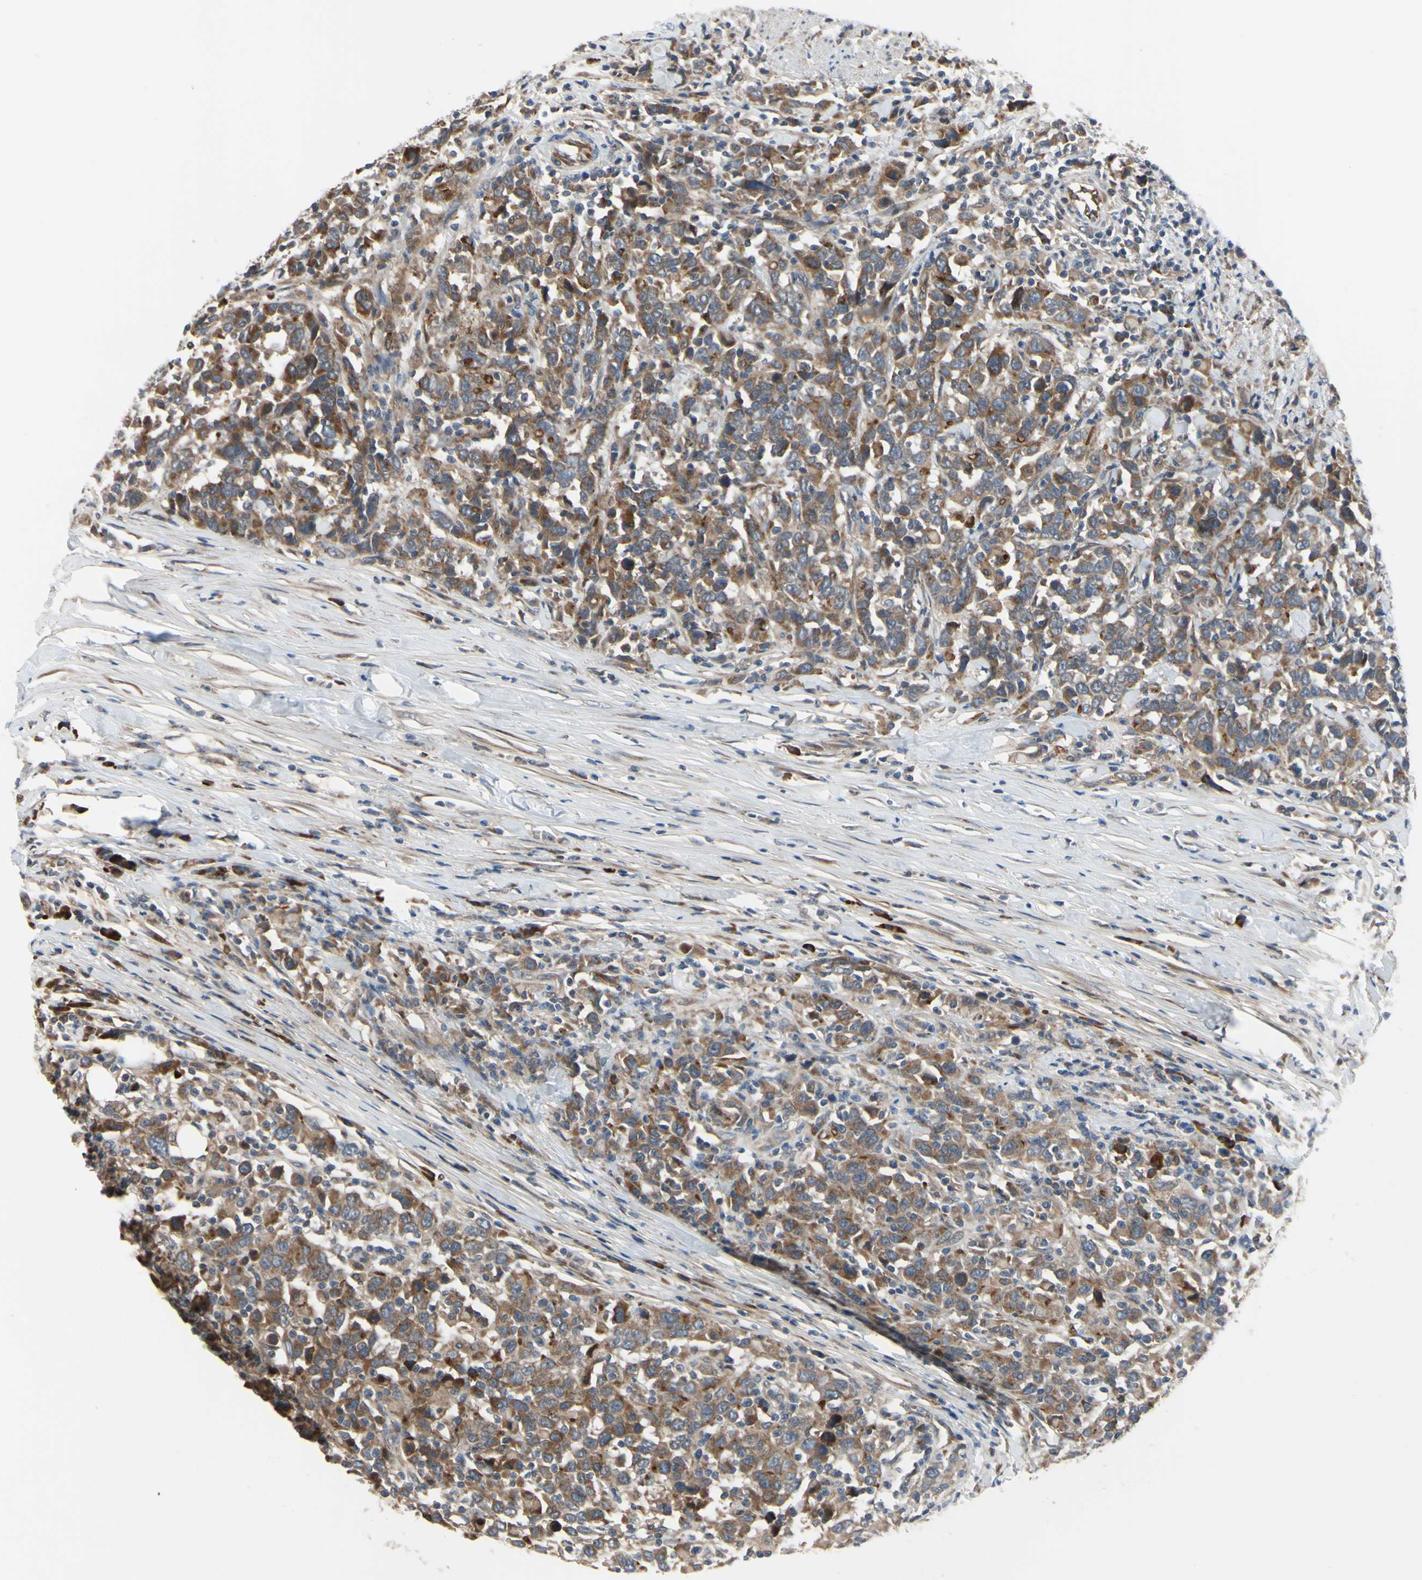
{"staining": {"intensity": "strong", "quantity": ">75%", "location": "cytoplasmic/membranous"}, "tissue": "urothelial cancer", "cell_type": "Tumor cells", "image_type": "cancer", "snomed": [{"axis": "morphology", "description": "Urothelial carcinoma, High grade"}, {"axis": "topography", "description": "Urinary bladder"}], "caption": "Protein staining by IHC demonstrates strong cytoplasmic/membranous staining in approximately >75% of tumor cells in urothelial cancer.", "gene": "XIAP", "patient": {"sex": "male", "age": 61}}